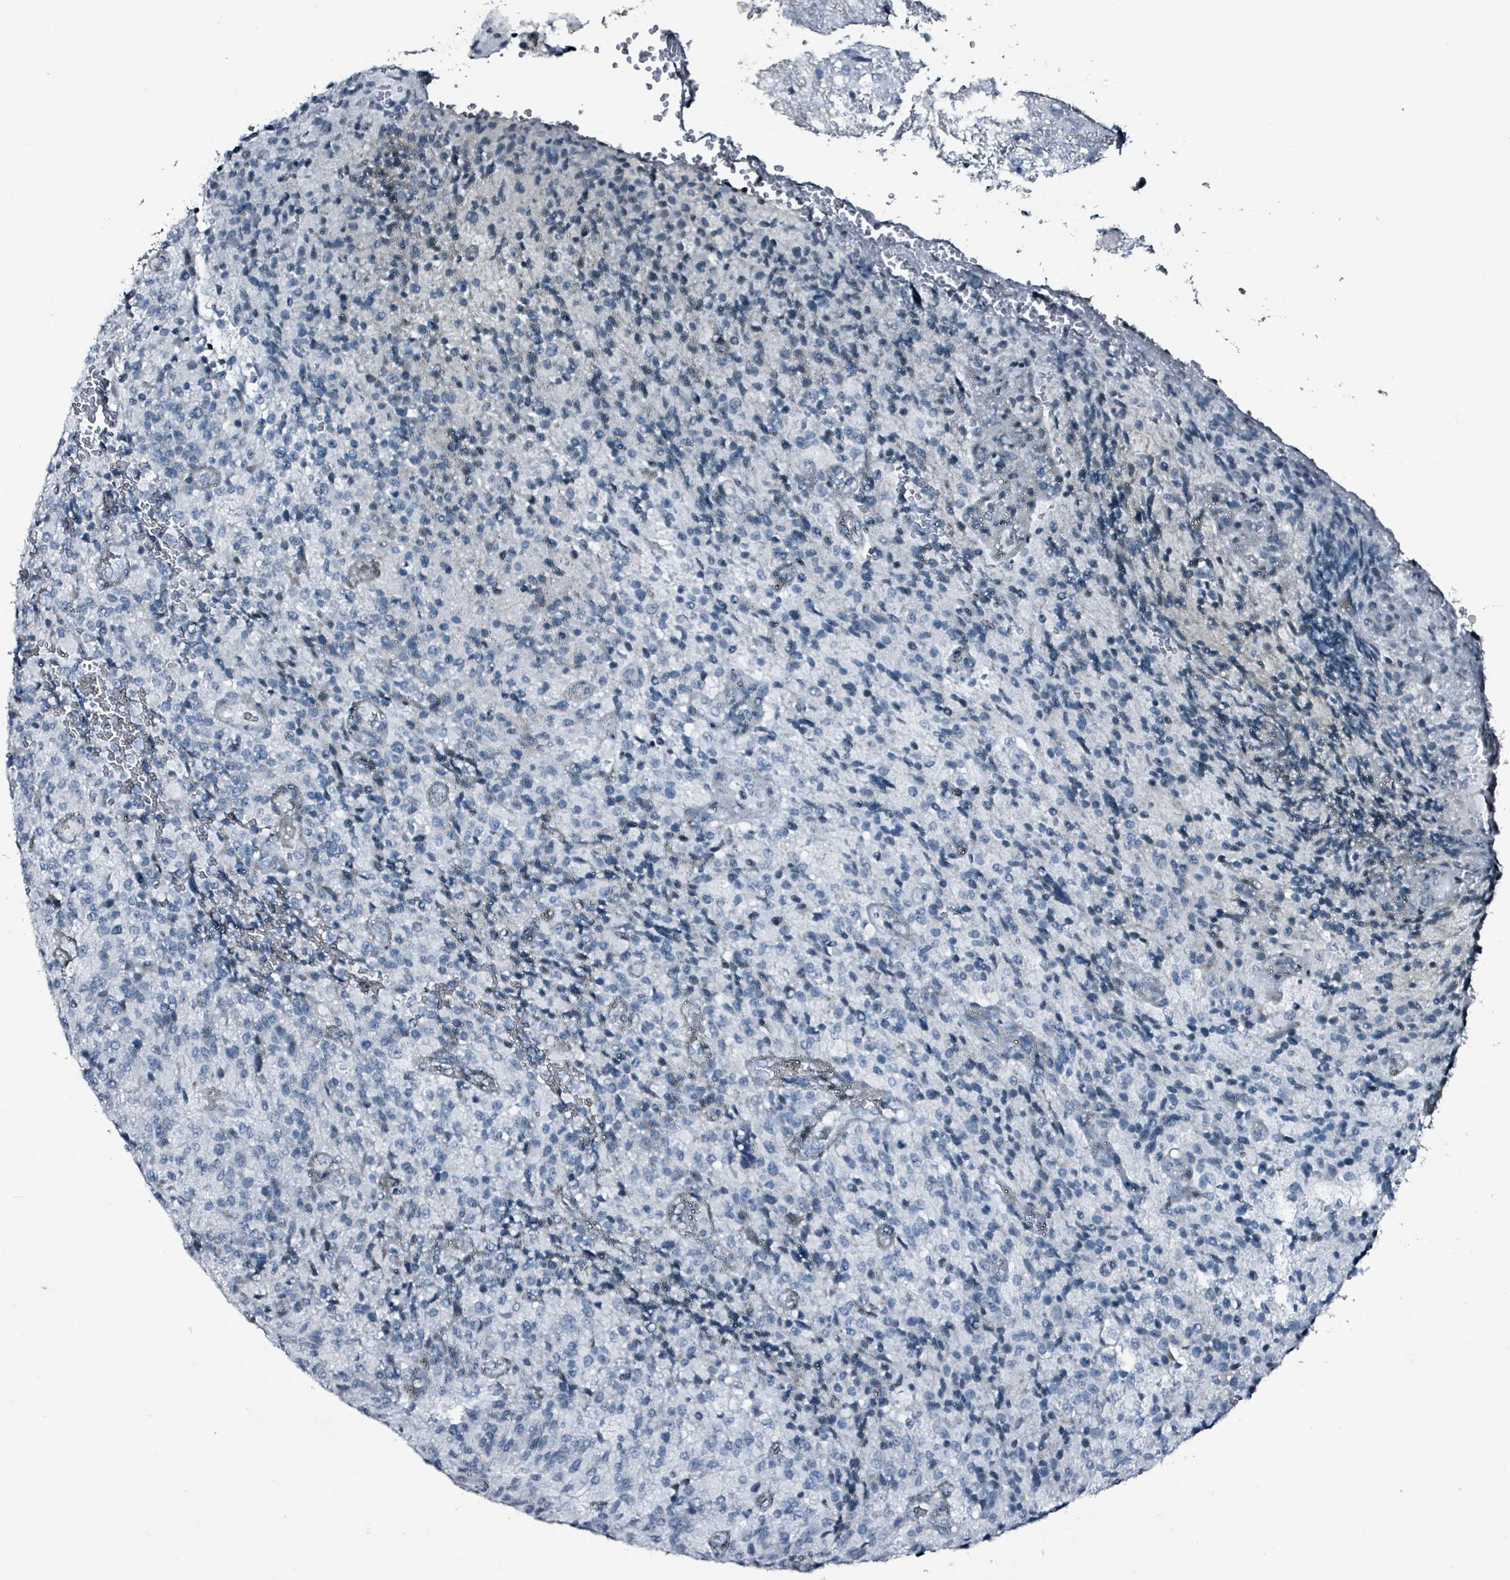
{"staining": {"intensity": "negative", "quantity": "none", "location": "none"}, "tissue": "glioma", "cell_type": "Tumor cells", "image_type": "cancer", "snomed": [{"axis": "morphology", "description": "Normal tissue, NOS"}, {"axis": "morphology", "description": "Glioma, malignant, High grade"}, {"axis": "topography", "description": "Cerebral cortex"}], "caption": "Tumor cells show no significant positivity in glioma. (DAB (3,3'-diaminobenzidine) immunohistochemistry visualized using brightfield microscopy, high magnification).", "gene": "CA9", "patient": {"sex": "male", "age": 56}}